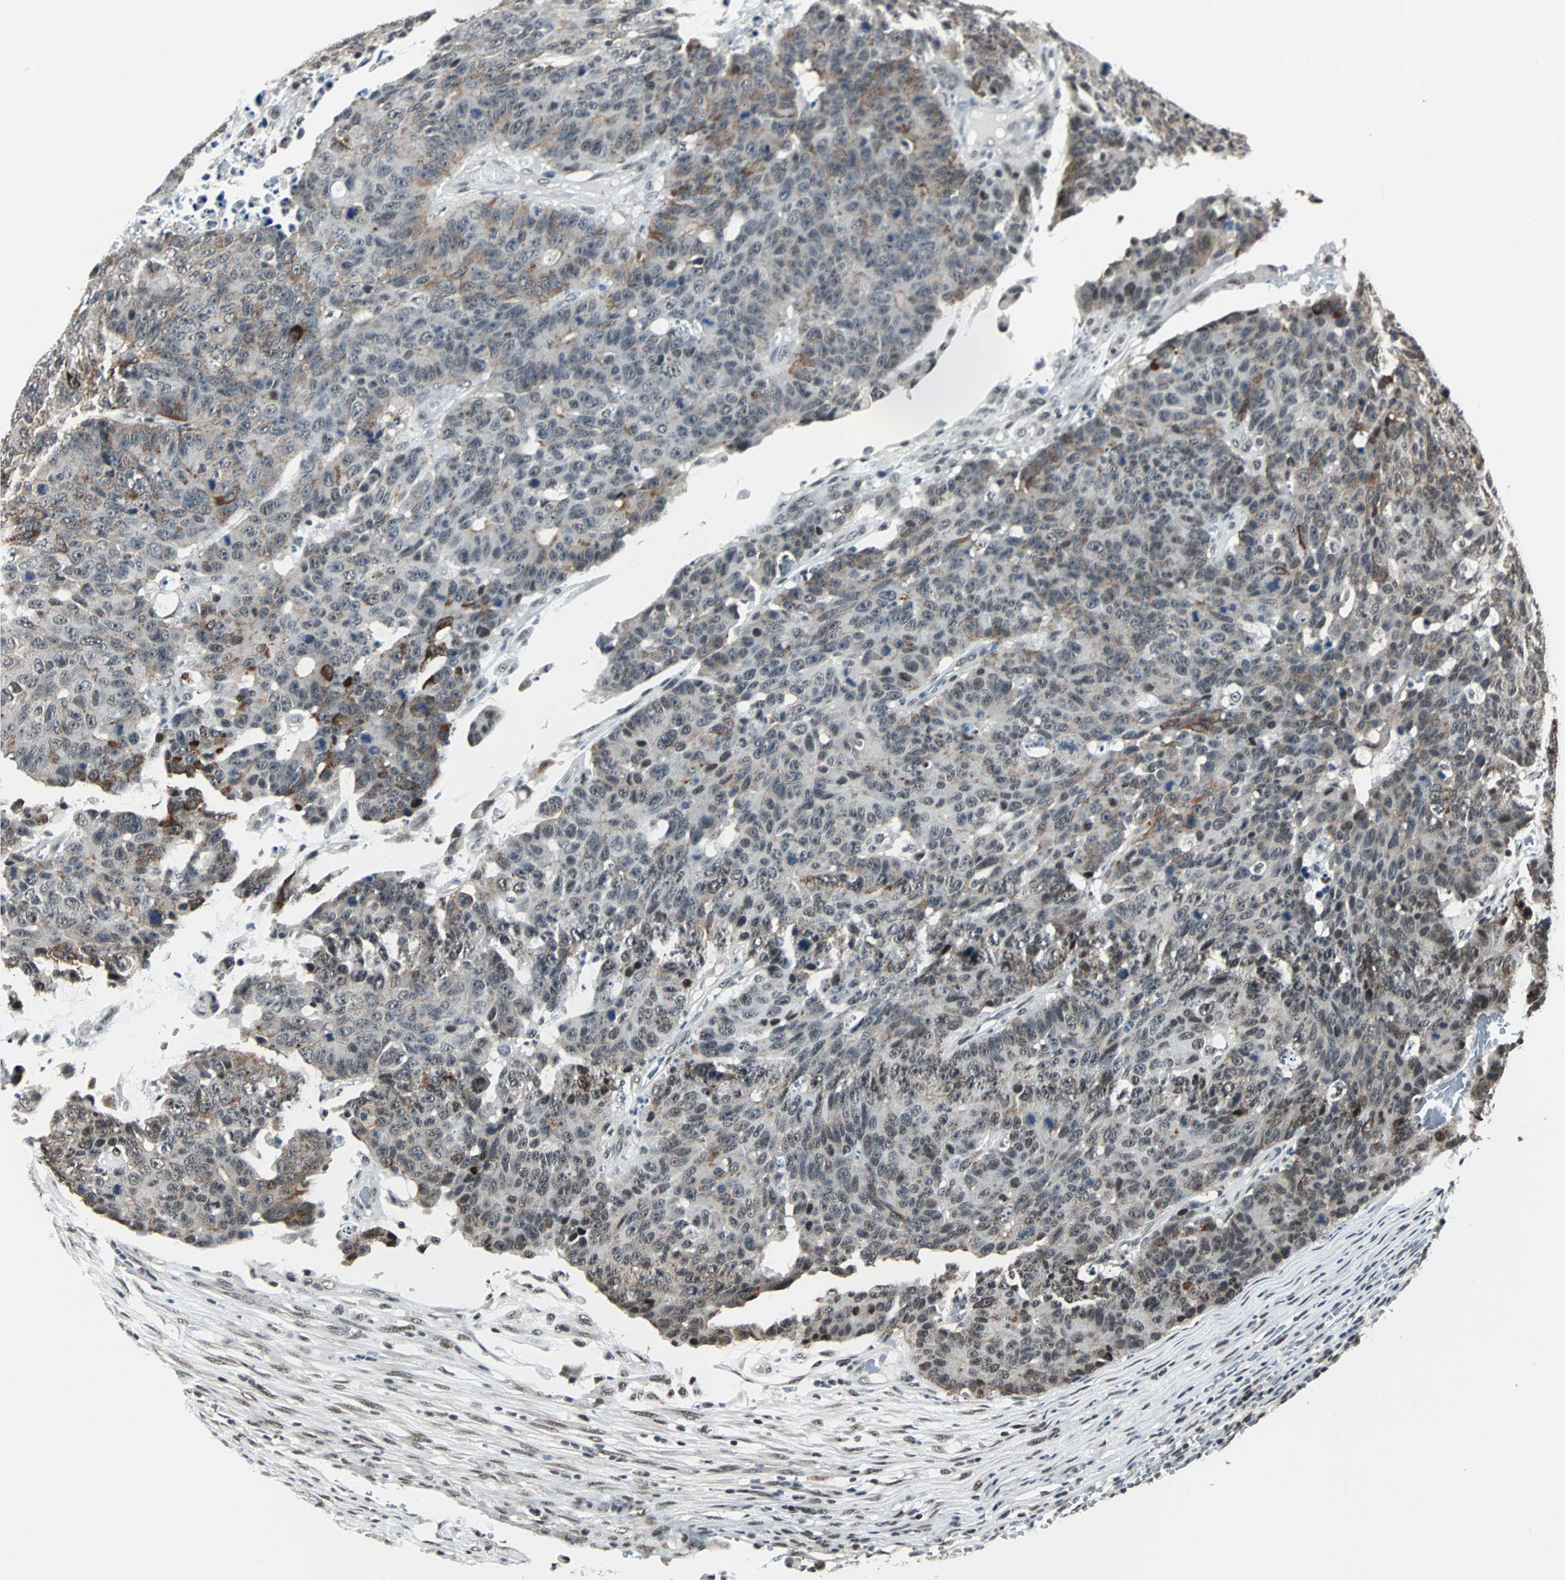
{"staining": {"intensity": "moderate", "quantity": "<25%", "location": "cytoplasmic/membranous"}, "tissue": "colorectal cancer", "cell_type": "Tumor cells", "image_type": "cancer", "snomed": [{"axis": "morphology", "description": "Adenocarcinoma, NOS"}, {"axis": "topography", "description": "Colon"}], "caption": "About <25% of tumor cells in colorectal cancer (adenocarcinoma) demonstrate moderate cytoplasmic/membranous protein positivity as visualized by brown immunohistochemical staining.", "gene": "MKX", "patient": {"sex": "female", "age": 86}}